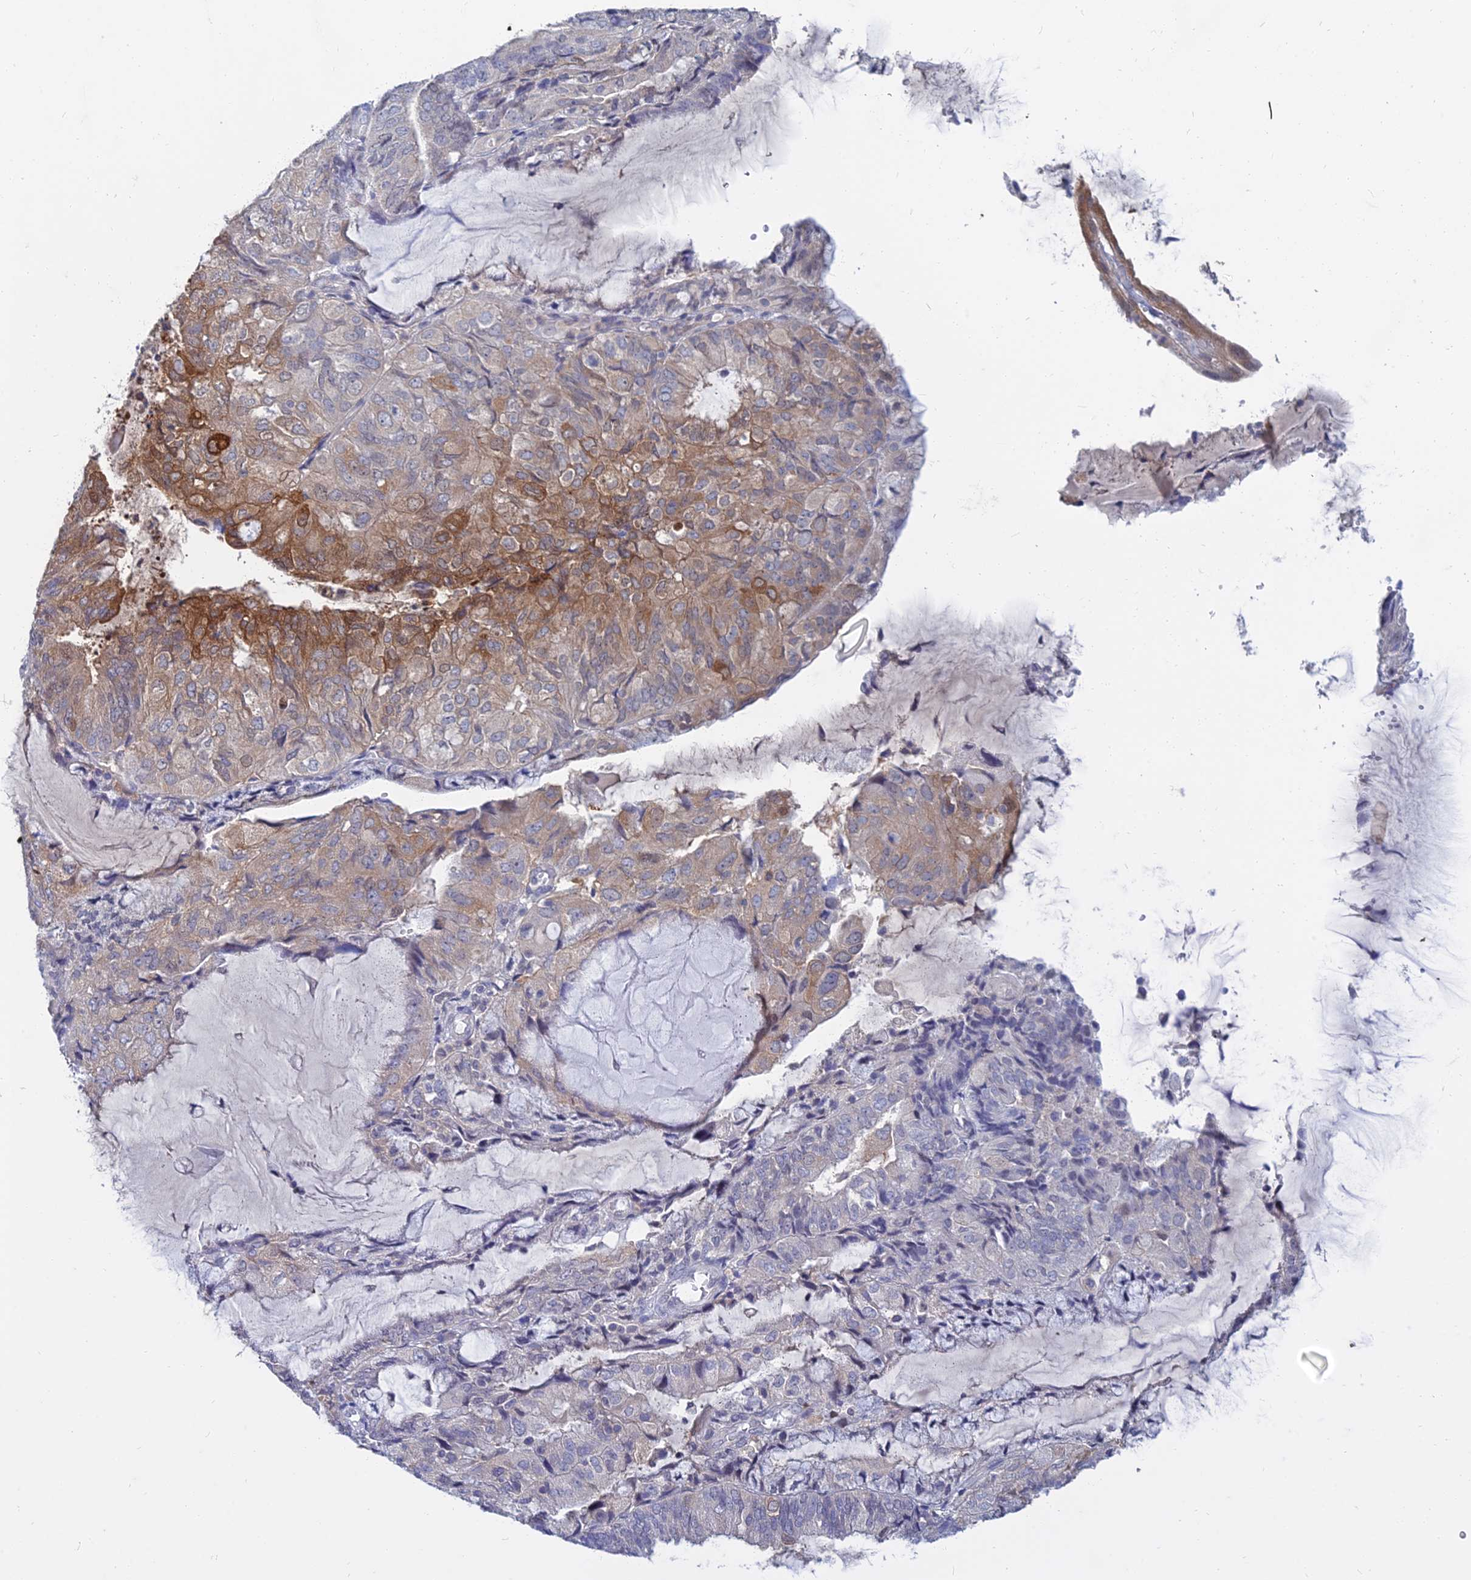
{"staining": {"intensity": "moderate", "quantity": "25%-75%", "location": "cytoplasmic/membranous"}, "tissue": "endometrial cancer", "cell_type": "Tumor cells", "image_type": "cancer", "snomed": [{"axis": "morphology", "description": "Adenocarcinoma, NOS"}, {"axis": "topography", "description": "Endometrium"}], "caption": "Adenocarcinoma (endometrial) was stained to show a protein in brown. There is medium levels of moderate cytoplasmic/membranous positivity in about 25%-75% of tumor cells. (Stains: DAB (3,3'-diaminobenzidine) in brown, nuclei in blue, Microscopy: brightfield microscopy at high magnification).", "gene": "B3GALT4", "patient": {"sex": "female", "age": 81}}